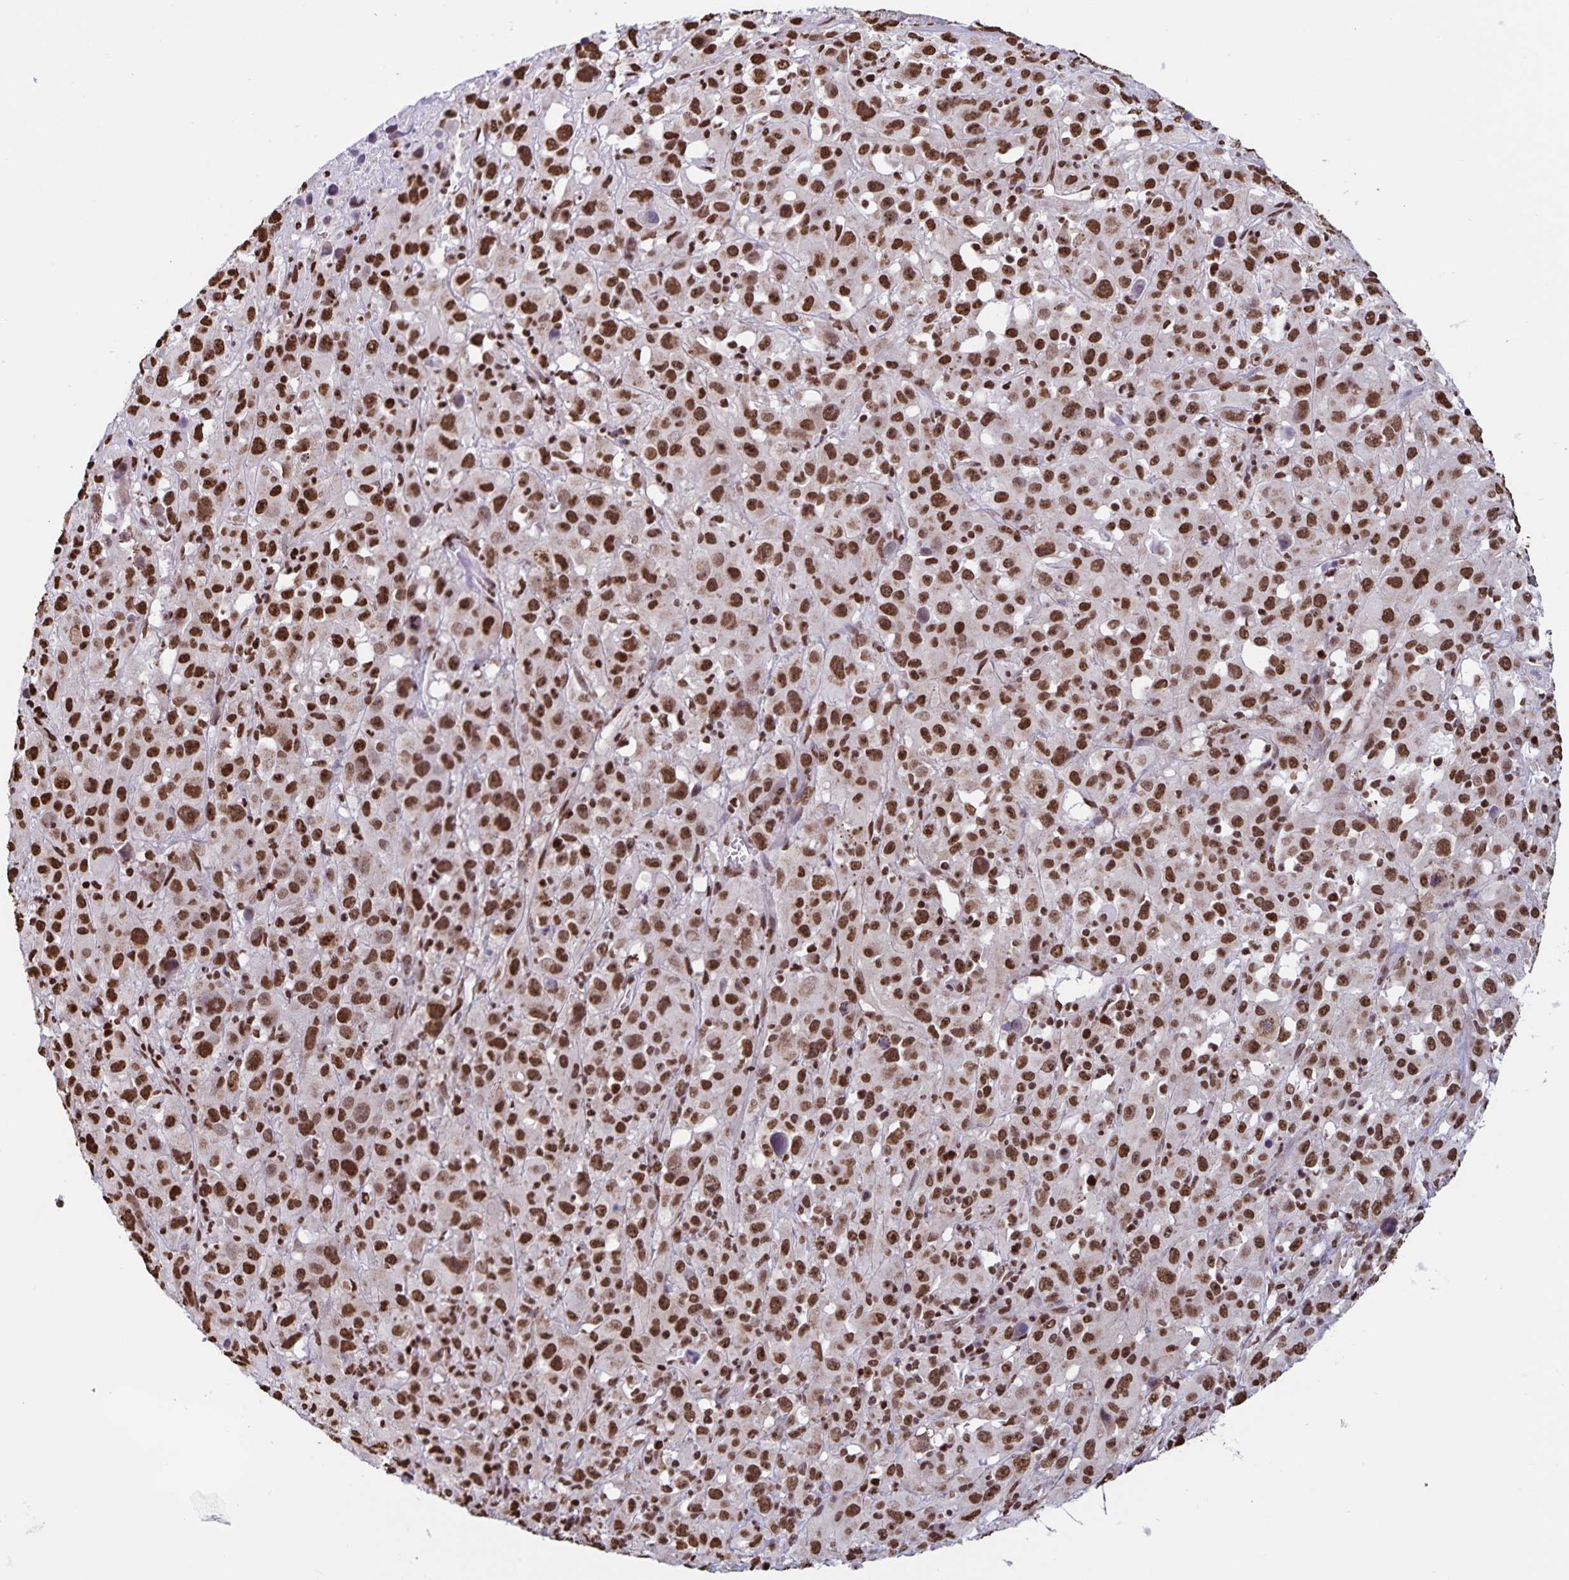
{"staining": {"intensity": "strong", "quantity": ">75%", "location": "nuclear"}, "tissue": "melanoma", "cell_type": "Tumor cells", "image_type": "cancer", "snomed": [{"axis": "morphology", "description": "Malignant melanoma, Metastatic site"}, {"axis": "topography", "description": "Soft tissue"}], "caption": "Tumor cells display high levels of strong nuclear expression in about >75% of cells in human malignant melanoma (metastatic site). (DAB (3,3'-diaminobenzidine) = brown stain, brightfield microscopy at high magnification).", "gene": "DUT", "patient": {"sex": "male", "age": 50}}